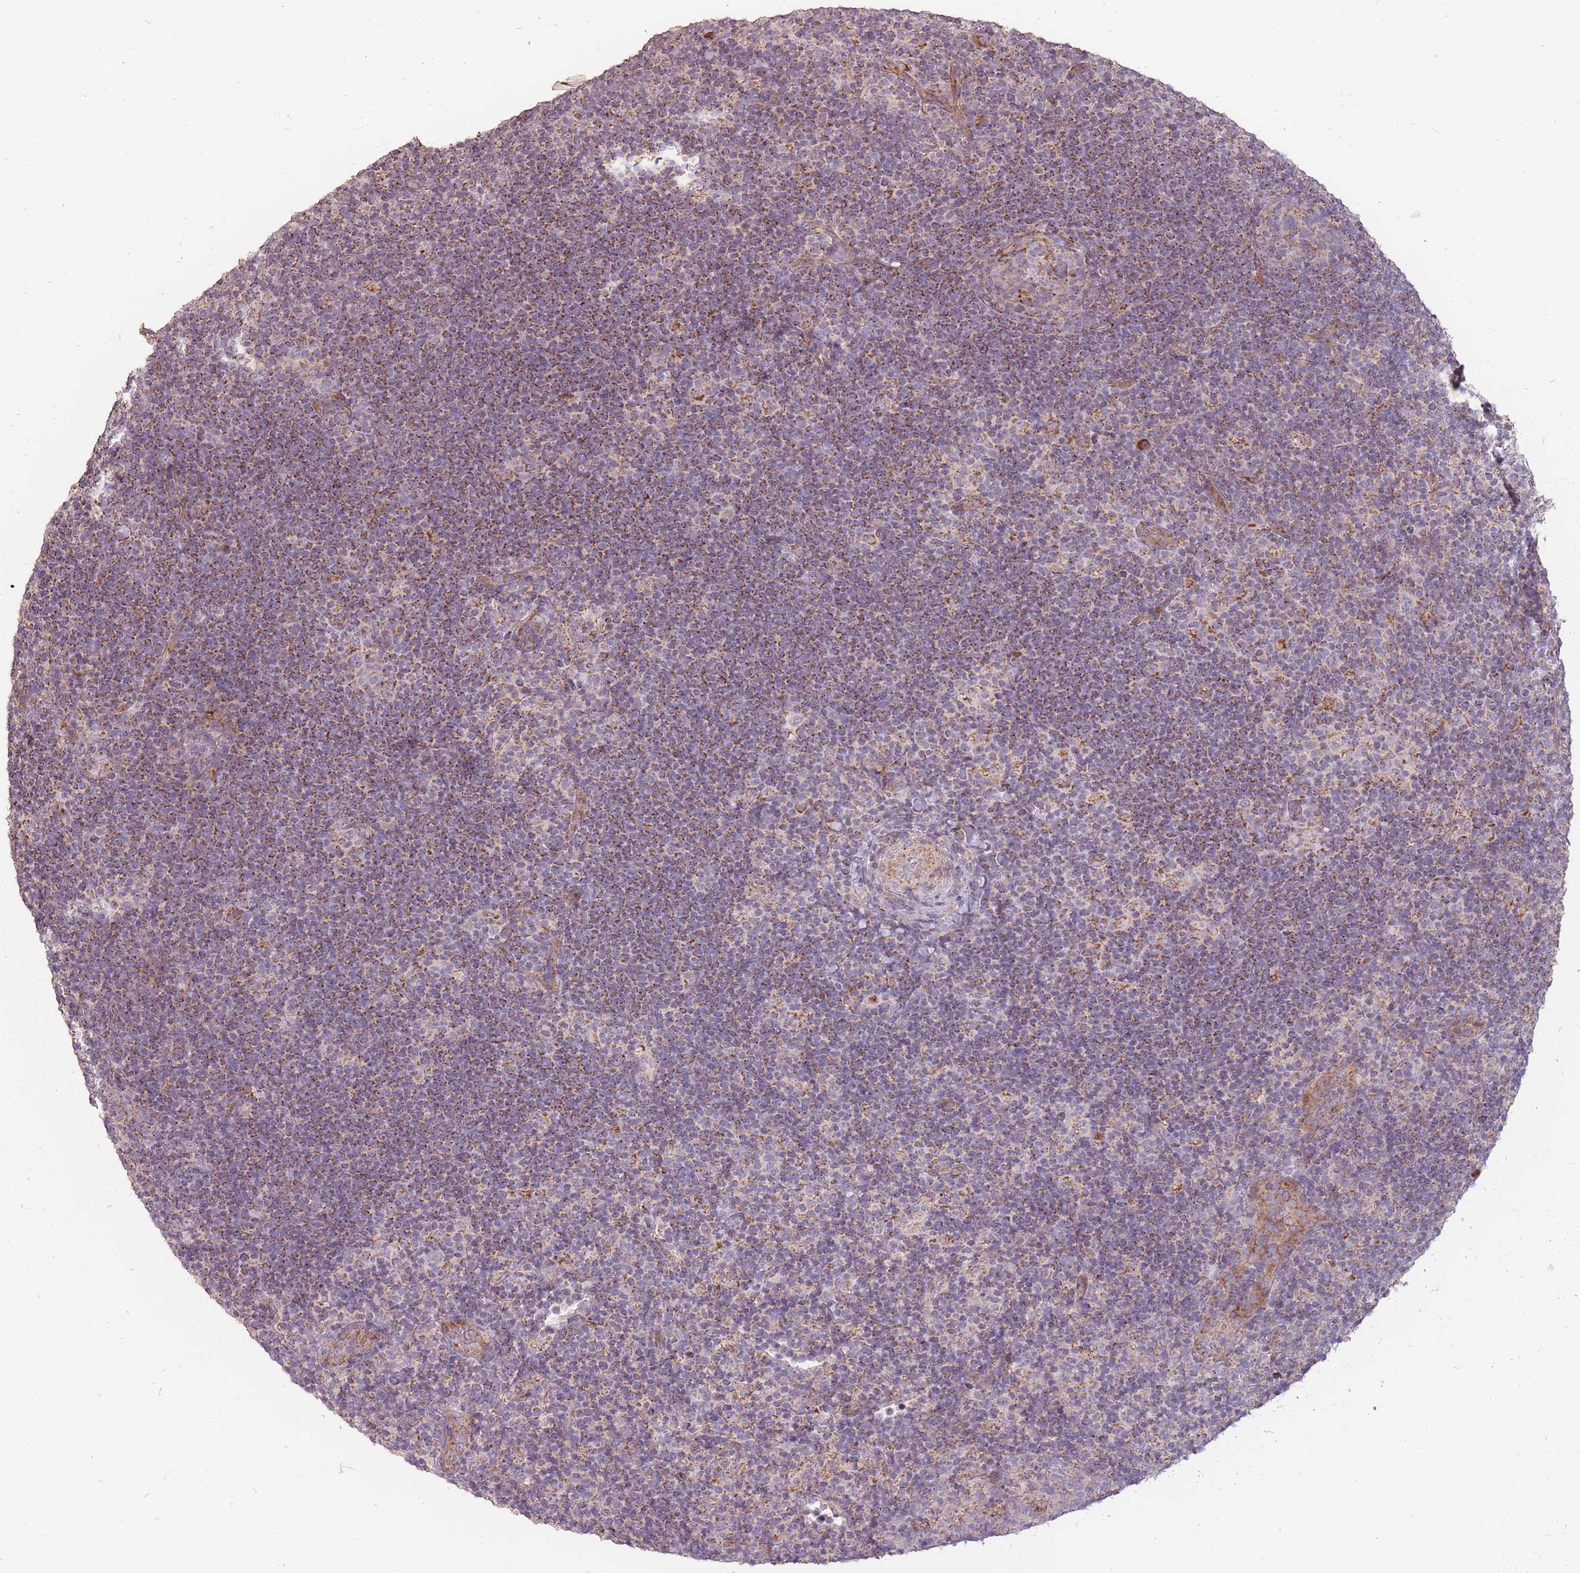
{"staining": {"intensity": "strong", "quantity": "25%-75%", "location": "cytoplasmic/membranous"}, "tissue": "lymphoma", "cell_type": "Tumor cells", "image_type": "cancer", "snomed": [{"axis": "morphology", "description": "Hodgkin's disease, NOS"}, {"axis": "topography", "description": "Lymph node"}], "caption": "Lymphoma stained with a brown dye exhibits strong cytoplasmic/membranous positive expression in about 25%-75% of tumor cells.", "gene": "CNOT8", "patient": {"sex": "female", "age": 57}}